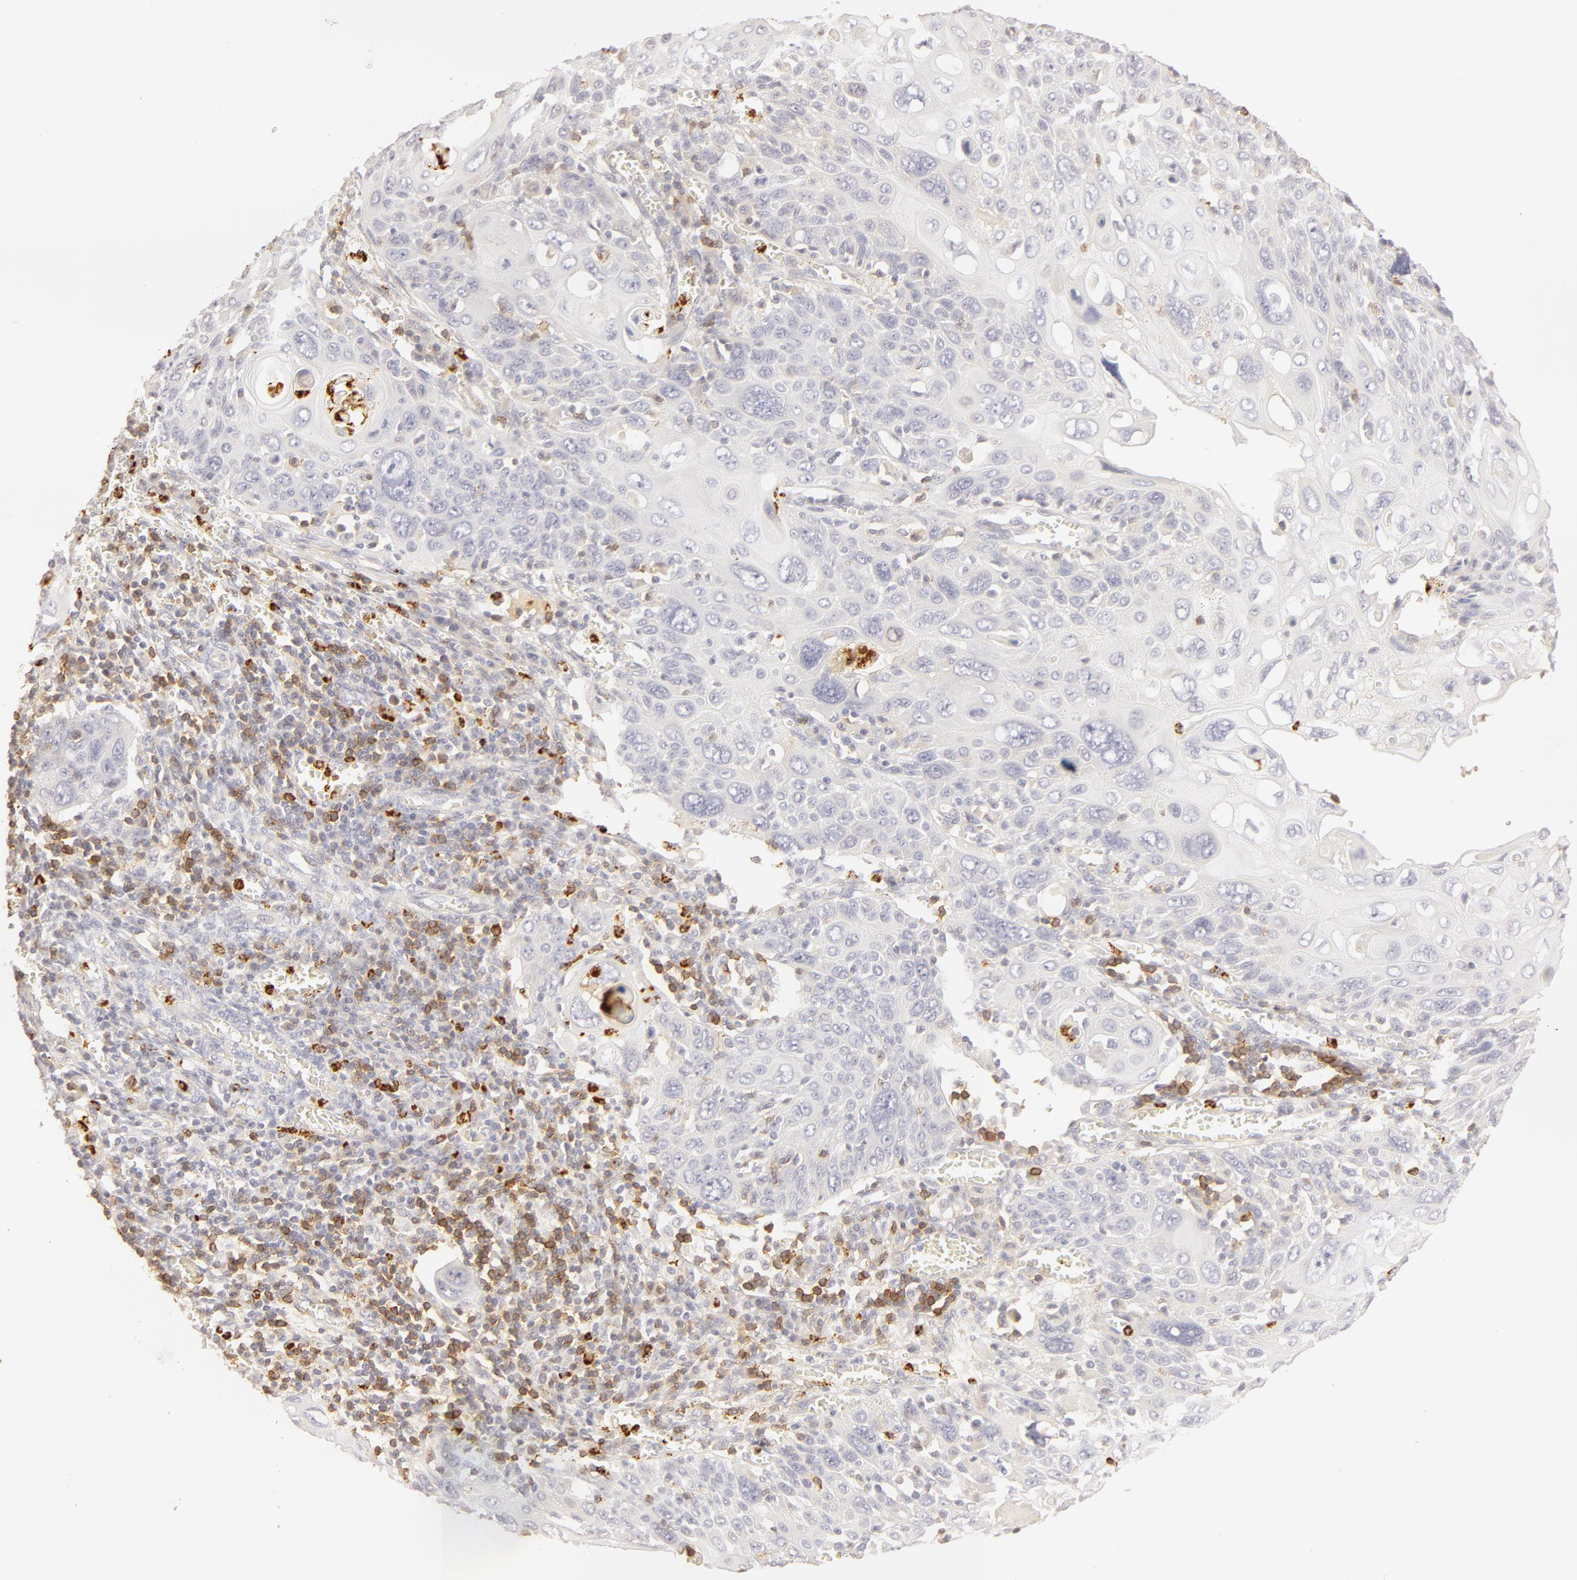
{"staining": {"intensity": "negative", "quantity": "none", "location": "none"}, "tissue": "cervical cancer", "cell_type": "Tumor cells", "image_type": "cancer", "snomed": [{"axis": "morphology", "description": "Squamous cell carcinoma, NOS"}, {"axis": "topography", "description": "Cervix"}], "caption": "High power microscopy photomicrograph of an immunohistochemistry (IHC) histopathology image of squamous cell carcinoma (cervical), revealing no significant positivity in tumor cells.", "gene": "C1R", "patient": {"sex": "female", "age": 54}}